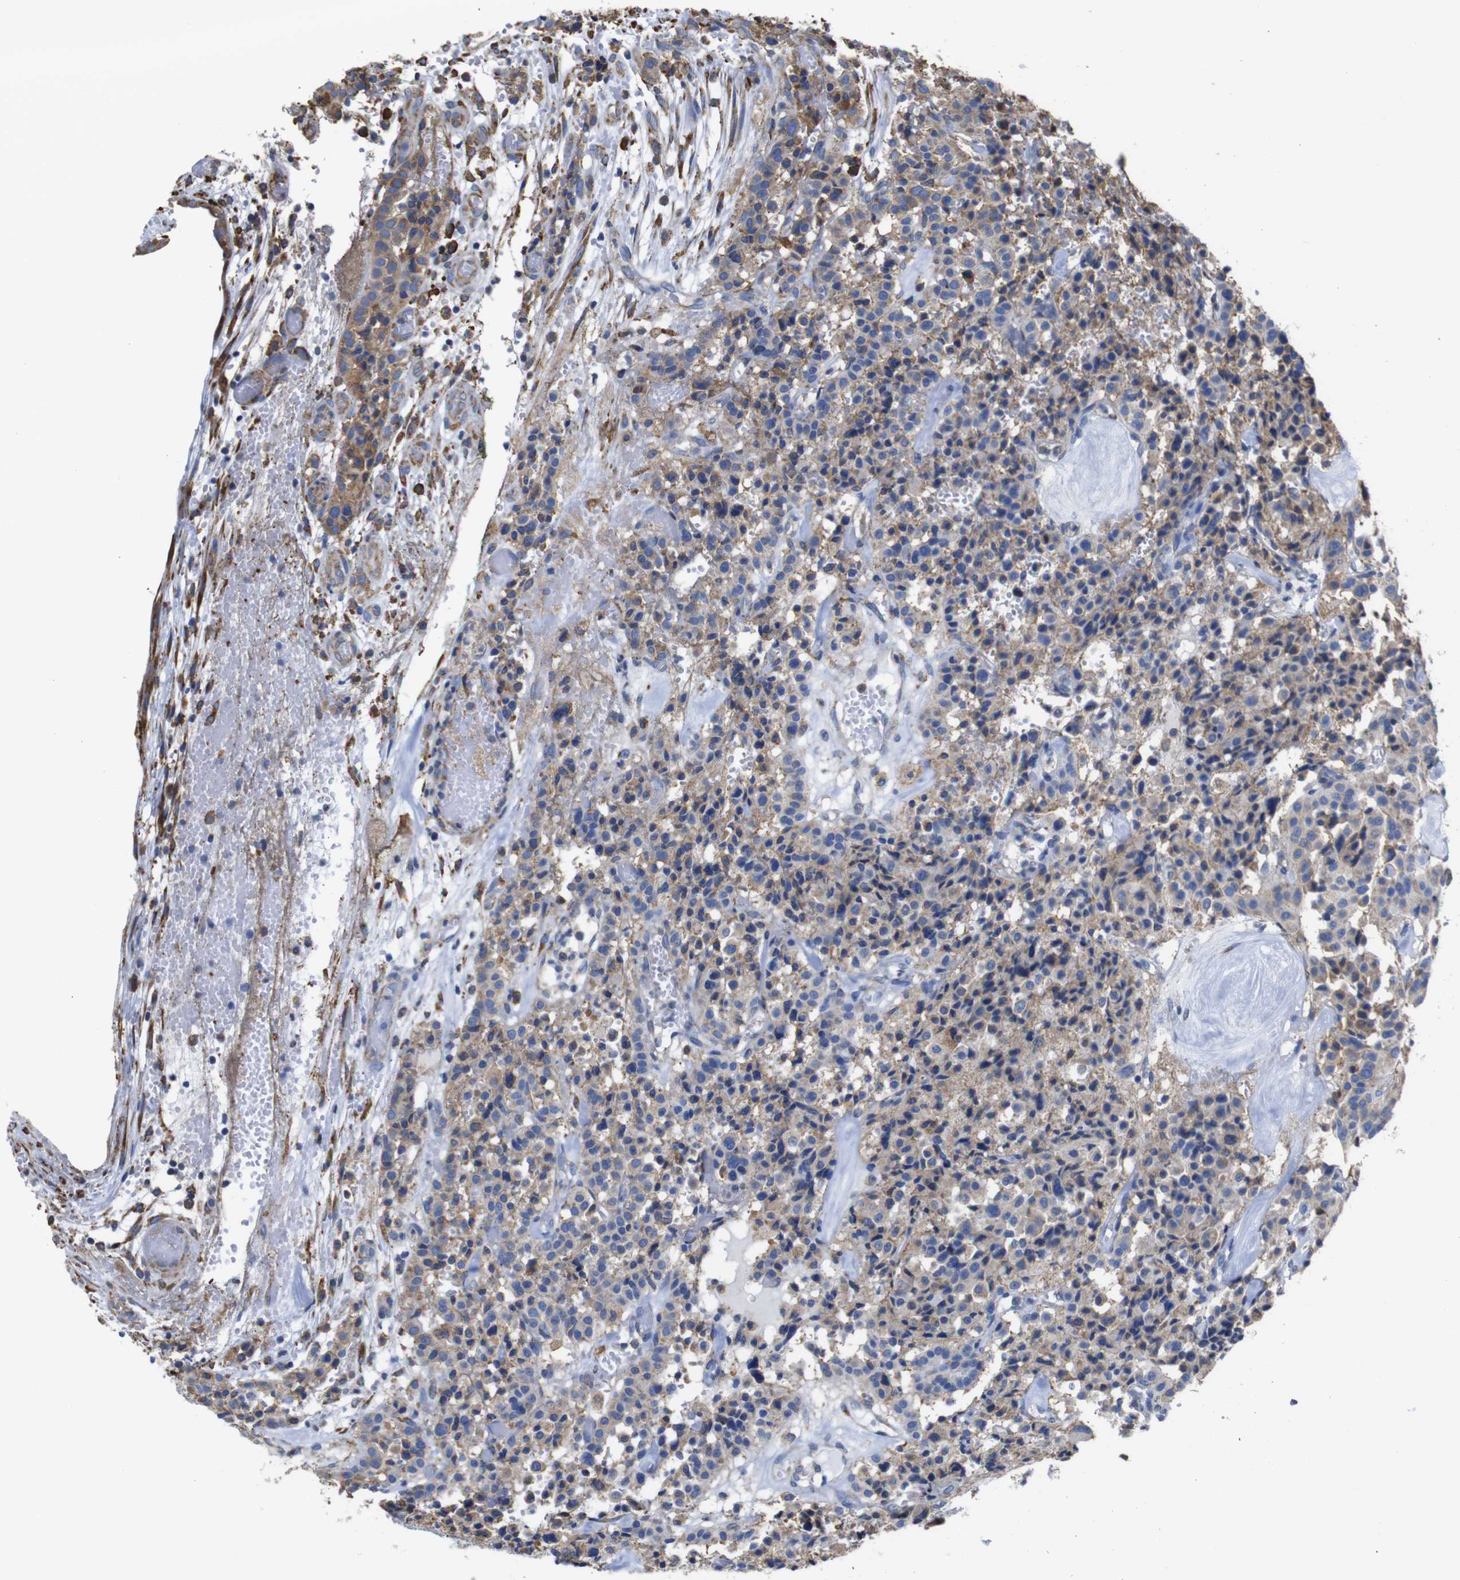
{"staining": {"intensity": "weak", "quantity": ">75%", "location": "cytoplasmic/membranous"}, "tissue": "carcinoid", "cell_type": "Tumor cells", "image_type": "cancer", "snomed": [{"axis": "morphology", "description": "Carcinoid, malignant, NOS"}, {"axis": "topography", "description": "Lung"}], "caption": "The photomicrograph reveals a brown stain indicating the presence of a protein in the cytoplasmic/membranous of tumor cells in carcinoid.", "gene": "PPIB", "patient": {"sex": "male", "age": 30}}